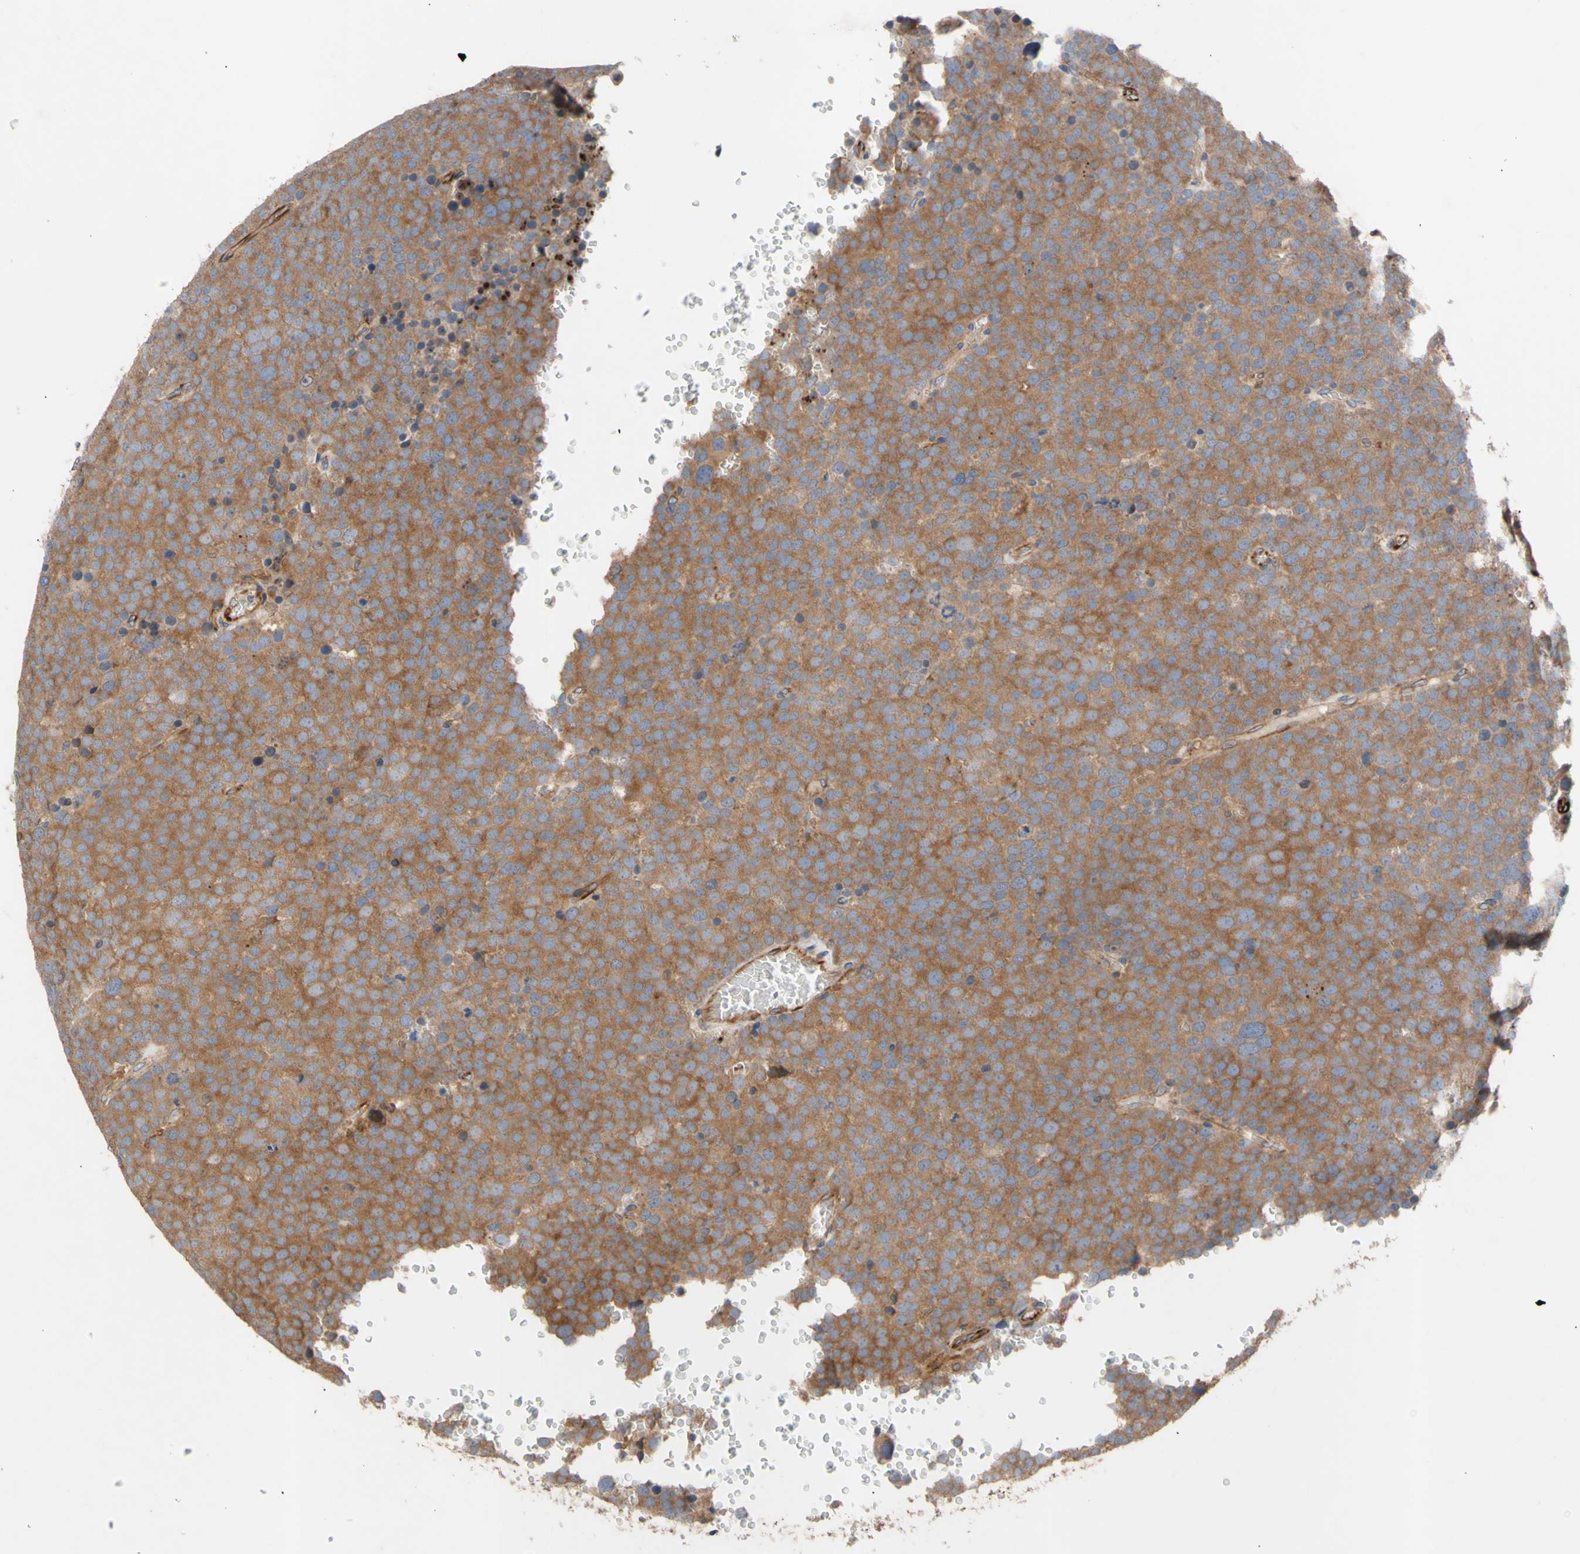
{"staining": {"intensity": "moderate", "quantity": ">75%", "location": "cytoplasmic/membranous"}, "tissue": "testis cancer", "cell_type": "Tumor cells", "image_type": "cancer", "snomed": [{"axis": "morphology", "description": "Seminoma, NOS"}, {"axis": "topography", "description": "Testis"}], "caption": "DAB immunohistochemical staining of seminoma (testis) displays moderate cytoplasmic/membranous protein expression in approximately >75% of tumor cells.", "gene": "EIF2S3", "patient": {"sex": "male", "age": 71}}